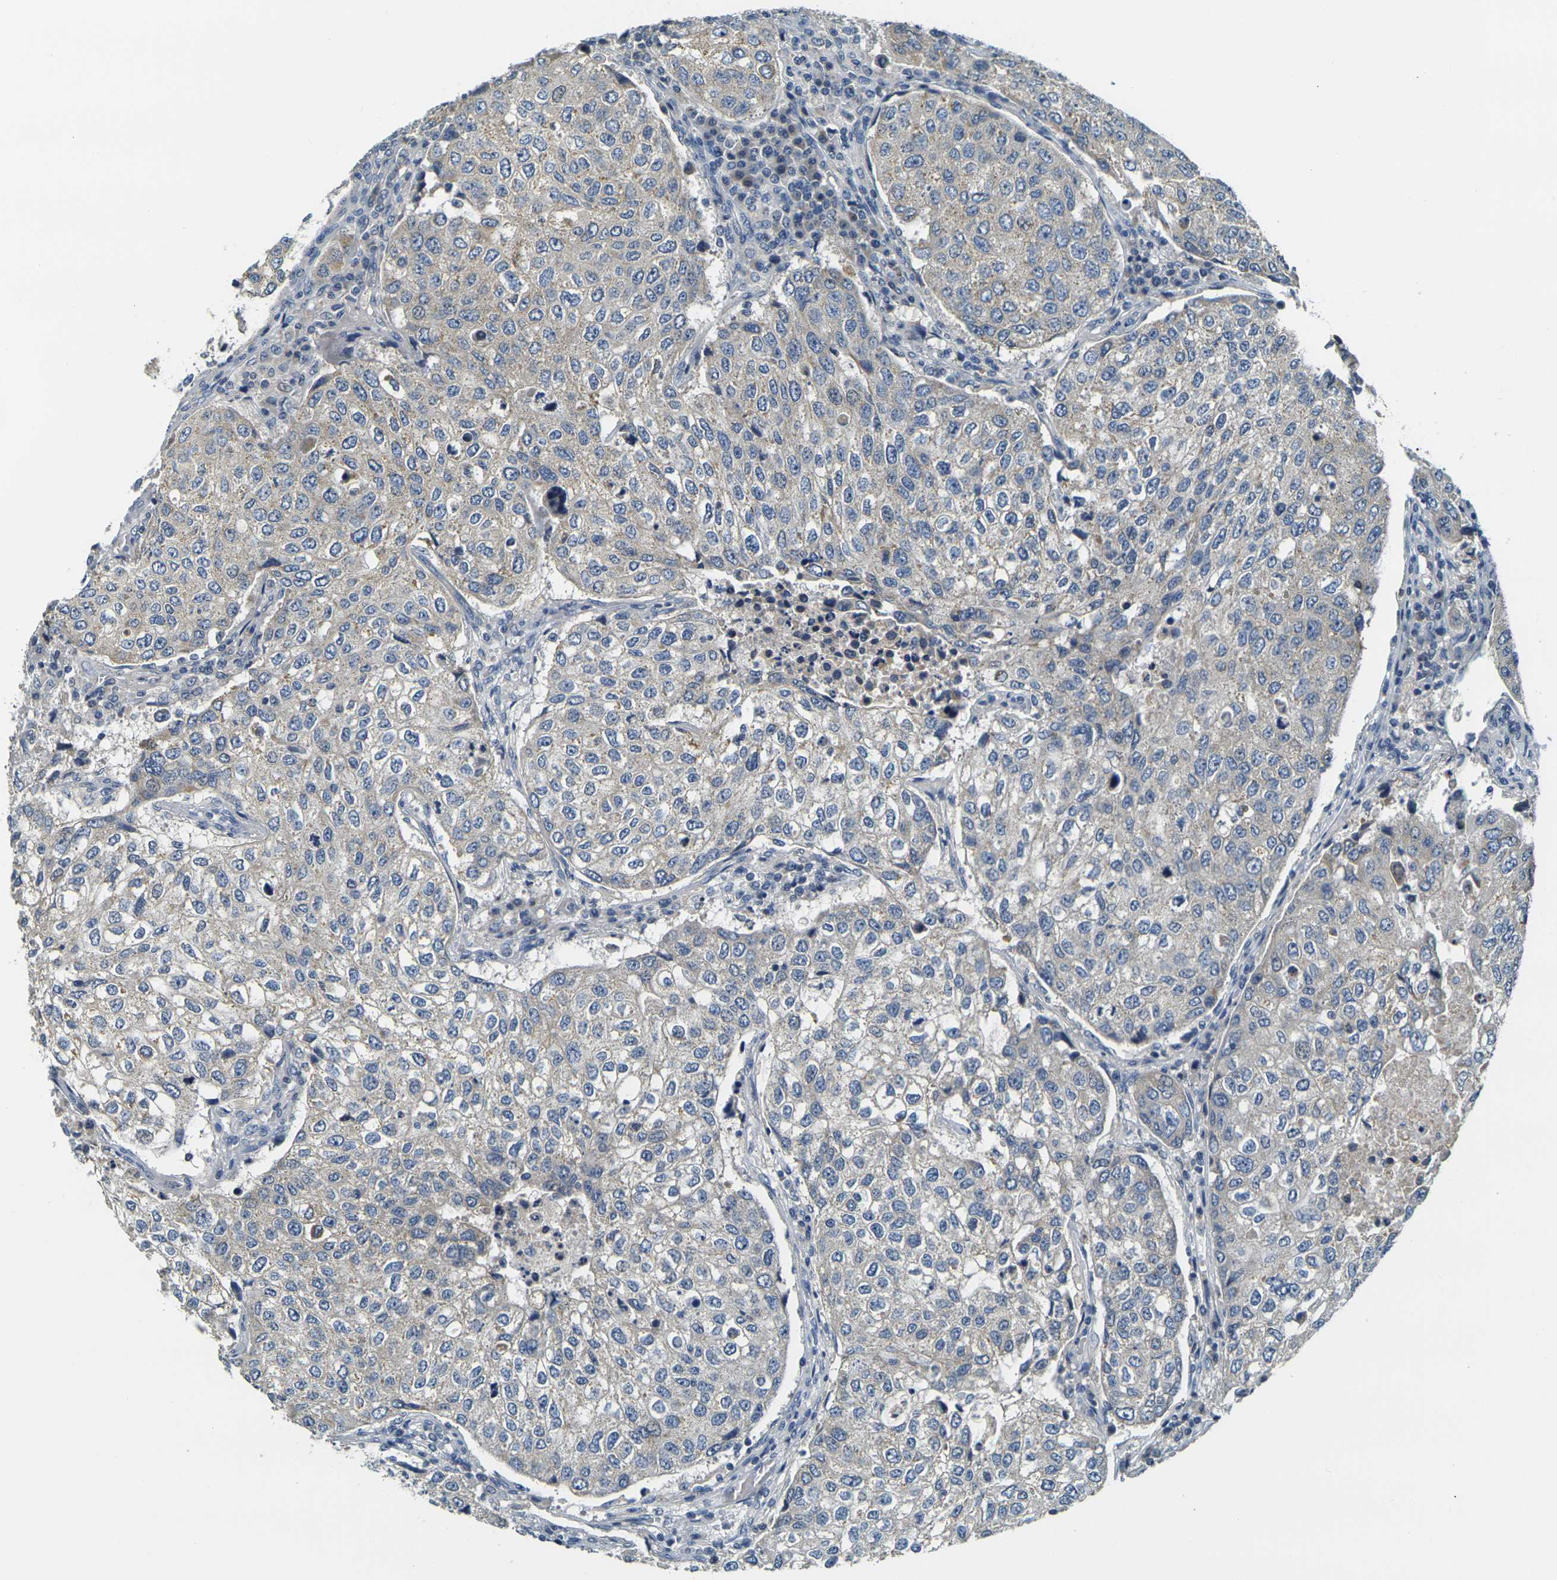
{"staining": {"intensity": "weak", "quantity": "<25%", "location": "cytoplasmic/membranous"}, "tissue": "urothelial cancer", "cell_type": "Tumor cells", "image_type": "cancer", "snomed": [{"axis": "morphology", "description": "Urothelial carcinoma, High grade"}, {"axis": "topography", "description": "Lymph node"}, {"axis": "topography", "description": "Urinary bladder"}], "caption": "High-grade urothelial carcinoma was stained to show a protein in brown. There is no significant staining in tumor cells.", "gene": "SHISAL2B", "patient": {"sex": "male", "age": 51}}